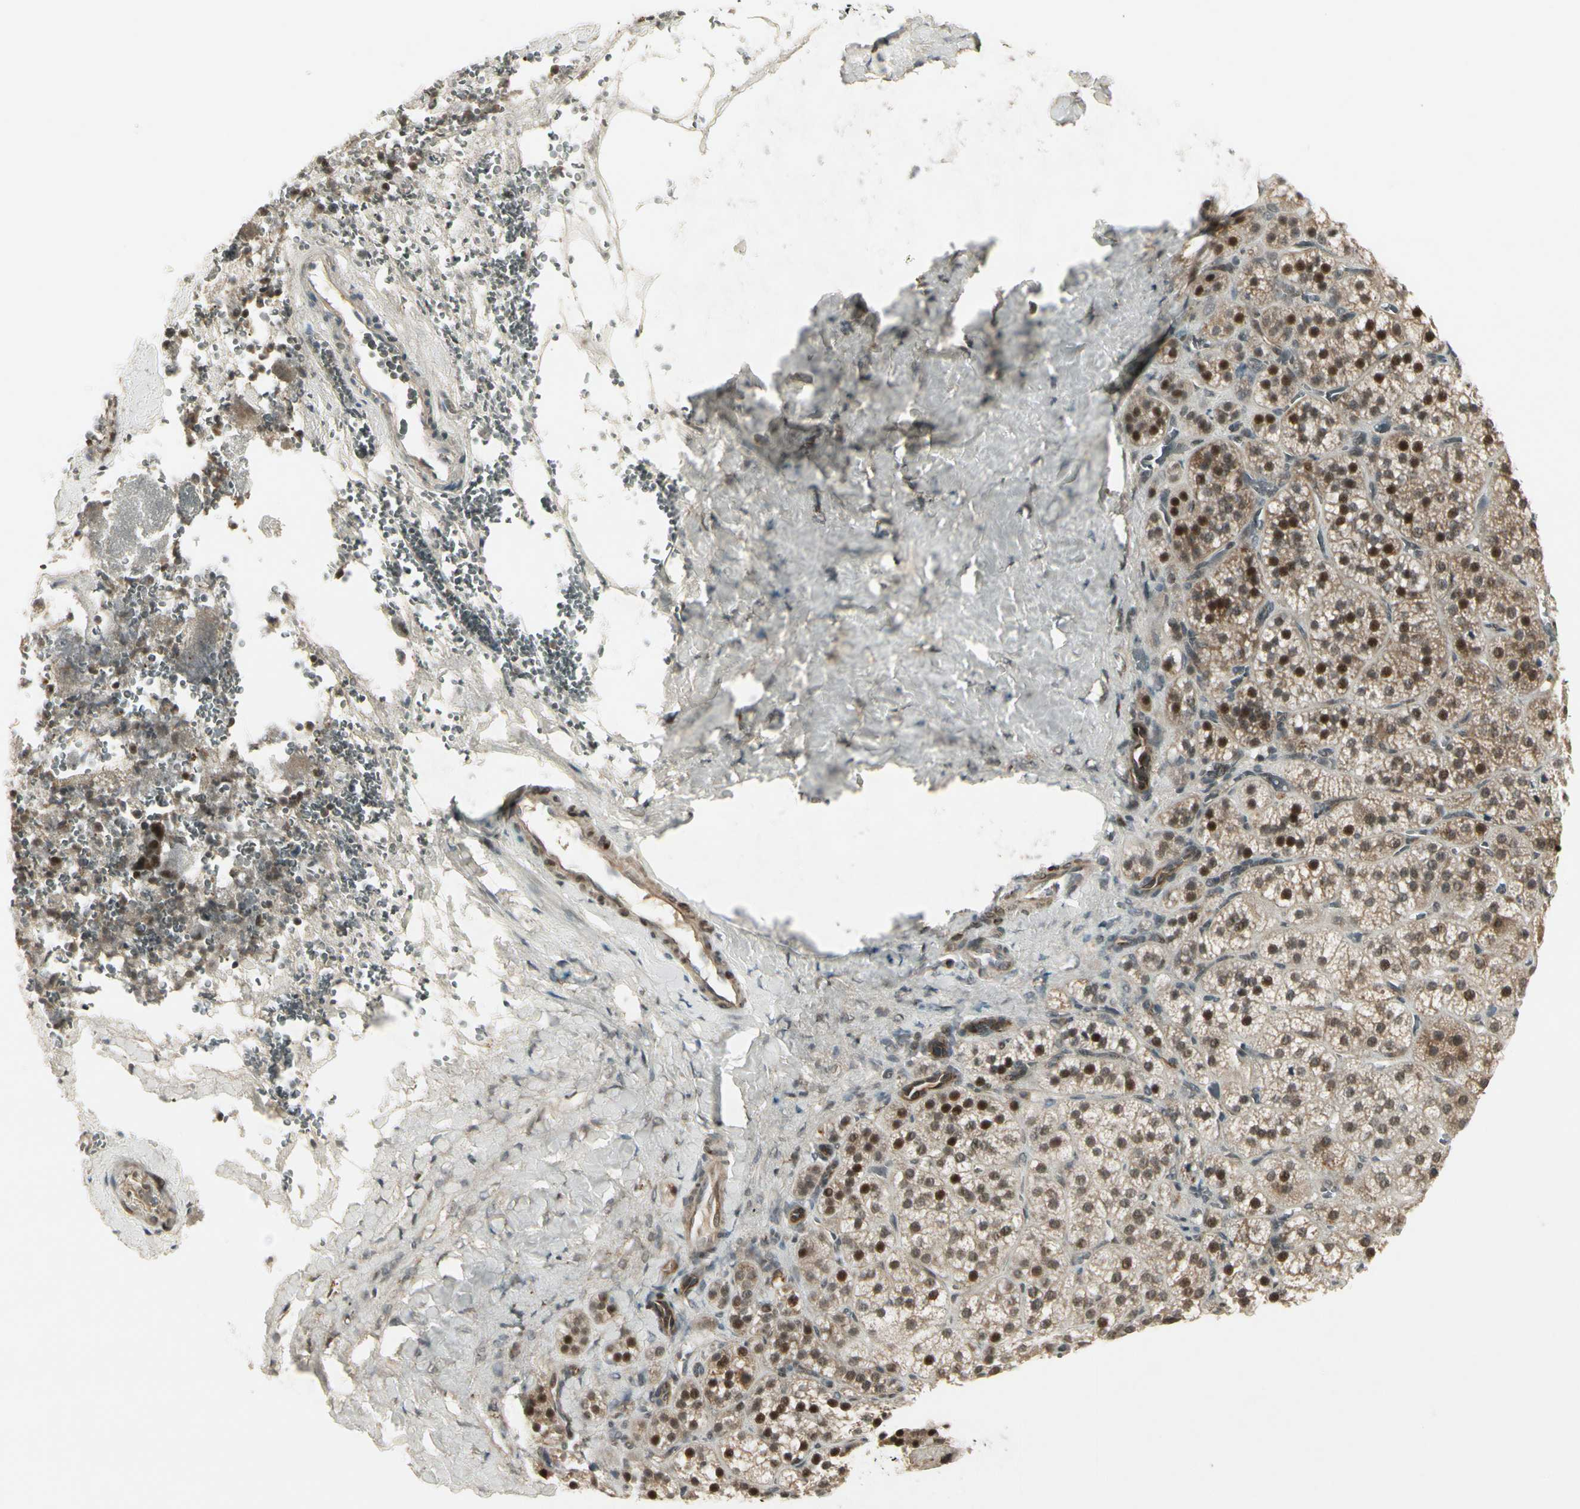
{"staining": {"intensity": "strong", "quantity": ">75%", "location": "nuclear"}, "tissue": "adrenal gland", "cell_type": "Glandular cells", "image_type": "normal", "snomed": [{"axis": "morphology", "description": "Normal tissue, NOS"}, {"axis": "topography", "description": "Adrenal gland"}], "caption": "Protein staining of unremarkable adrenal gland shows strong nuclear expression in about >75% of glandular cells.", "gene": "CDK11A", "patient": {"sex": "female", "age": 71}}